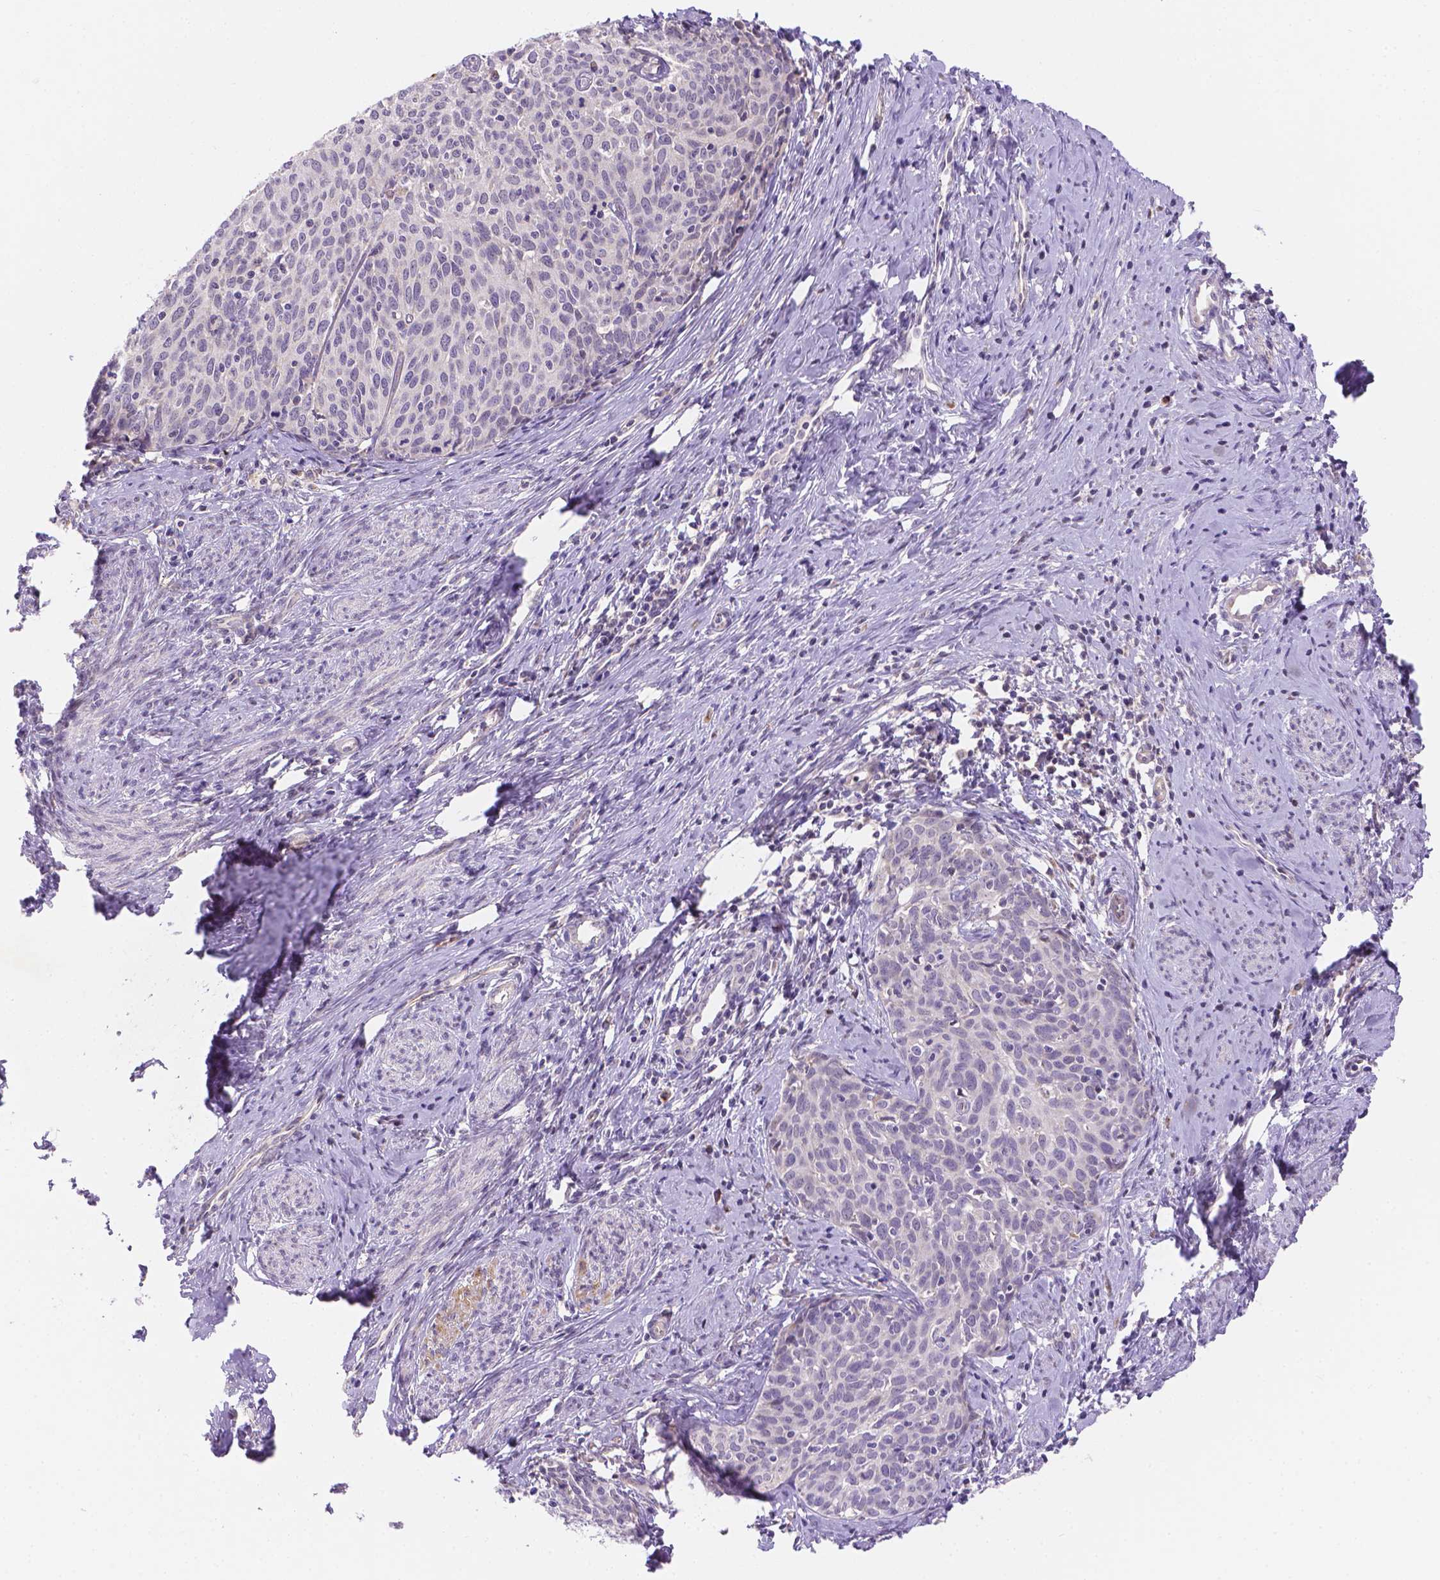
{"staining": {"intensity": "negative", "quantity": "none", "location": "none"}, "tissue": "cervical cancer", "cell_type": "Tumor cells", "image_type": "cancer", "snomed": [{"axis": "morphology", "description": "Squamous cell carcinoma, NOS"}, {"axis": "topography", "description": "Cervix"}], "caption": "DAB (3,3'-diaminobenzidine) immunohistochemical staining of human cervical cancer displays no significant staining in tumor cells. (Stains: DAB (3,3'-diaminobenzidine) immunohistochemistry with hematoxylin counter stain, Microscopy: brightfield microscopy at high magnification).", "gene": "CYYR1", "patient": {"sex": "female", "age": 62}}